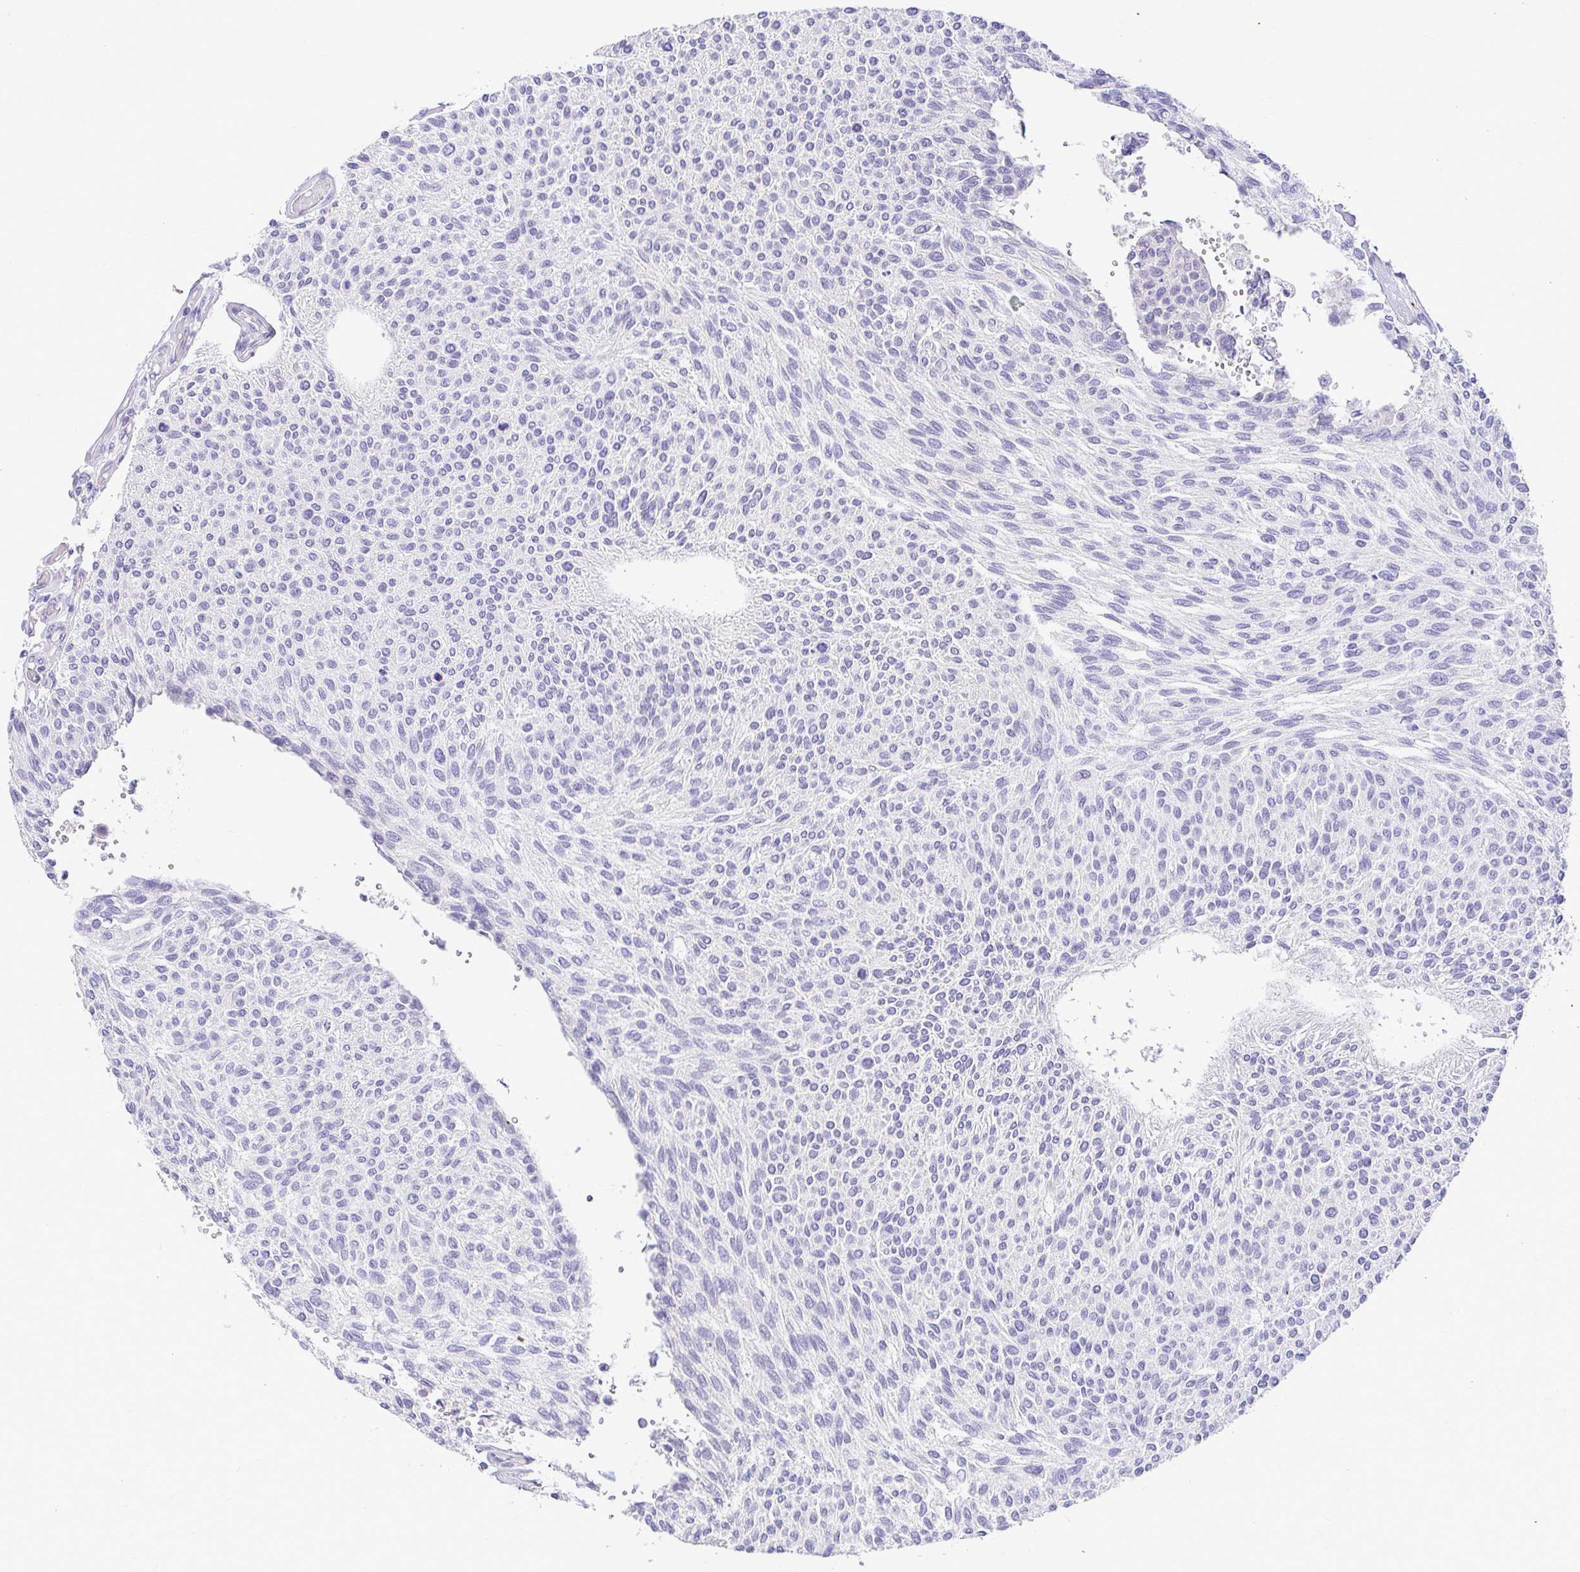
{"staining": {"intensity": "negative", "quantity": "none", "location": "none"}, "tissue": "urothelial cancer", "cell_type": "Tumor cells", "image_type": "cancer", "snomed": [{"axis": "morphology", "description": "Urothelial carcinoma, NOS"}, {"axis": "topography", "description": "Urinary bladder"}], "caption": "IHC of transitional cell carcinoma demonstrates no expression in tumor cells. (DAB immunohistochemistry, high magnification).", "gene": "CDO1", "patient": {"sex": "male", "age": 55}}